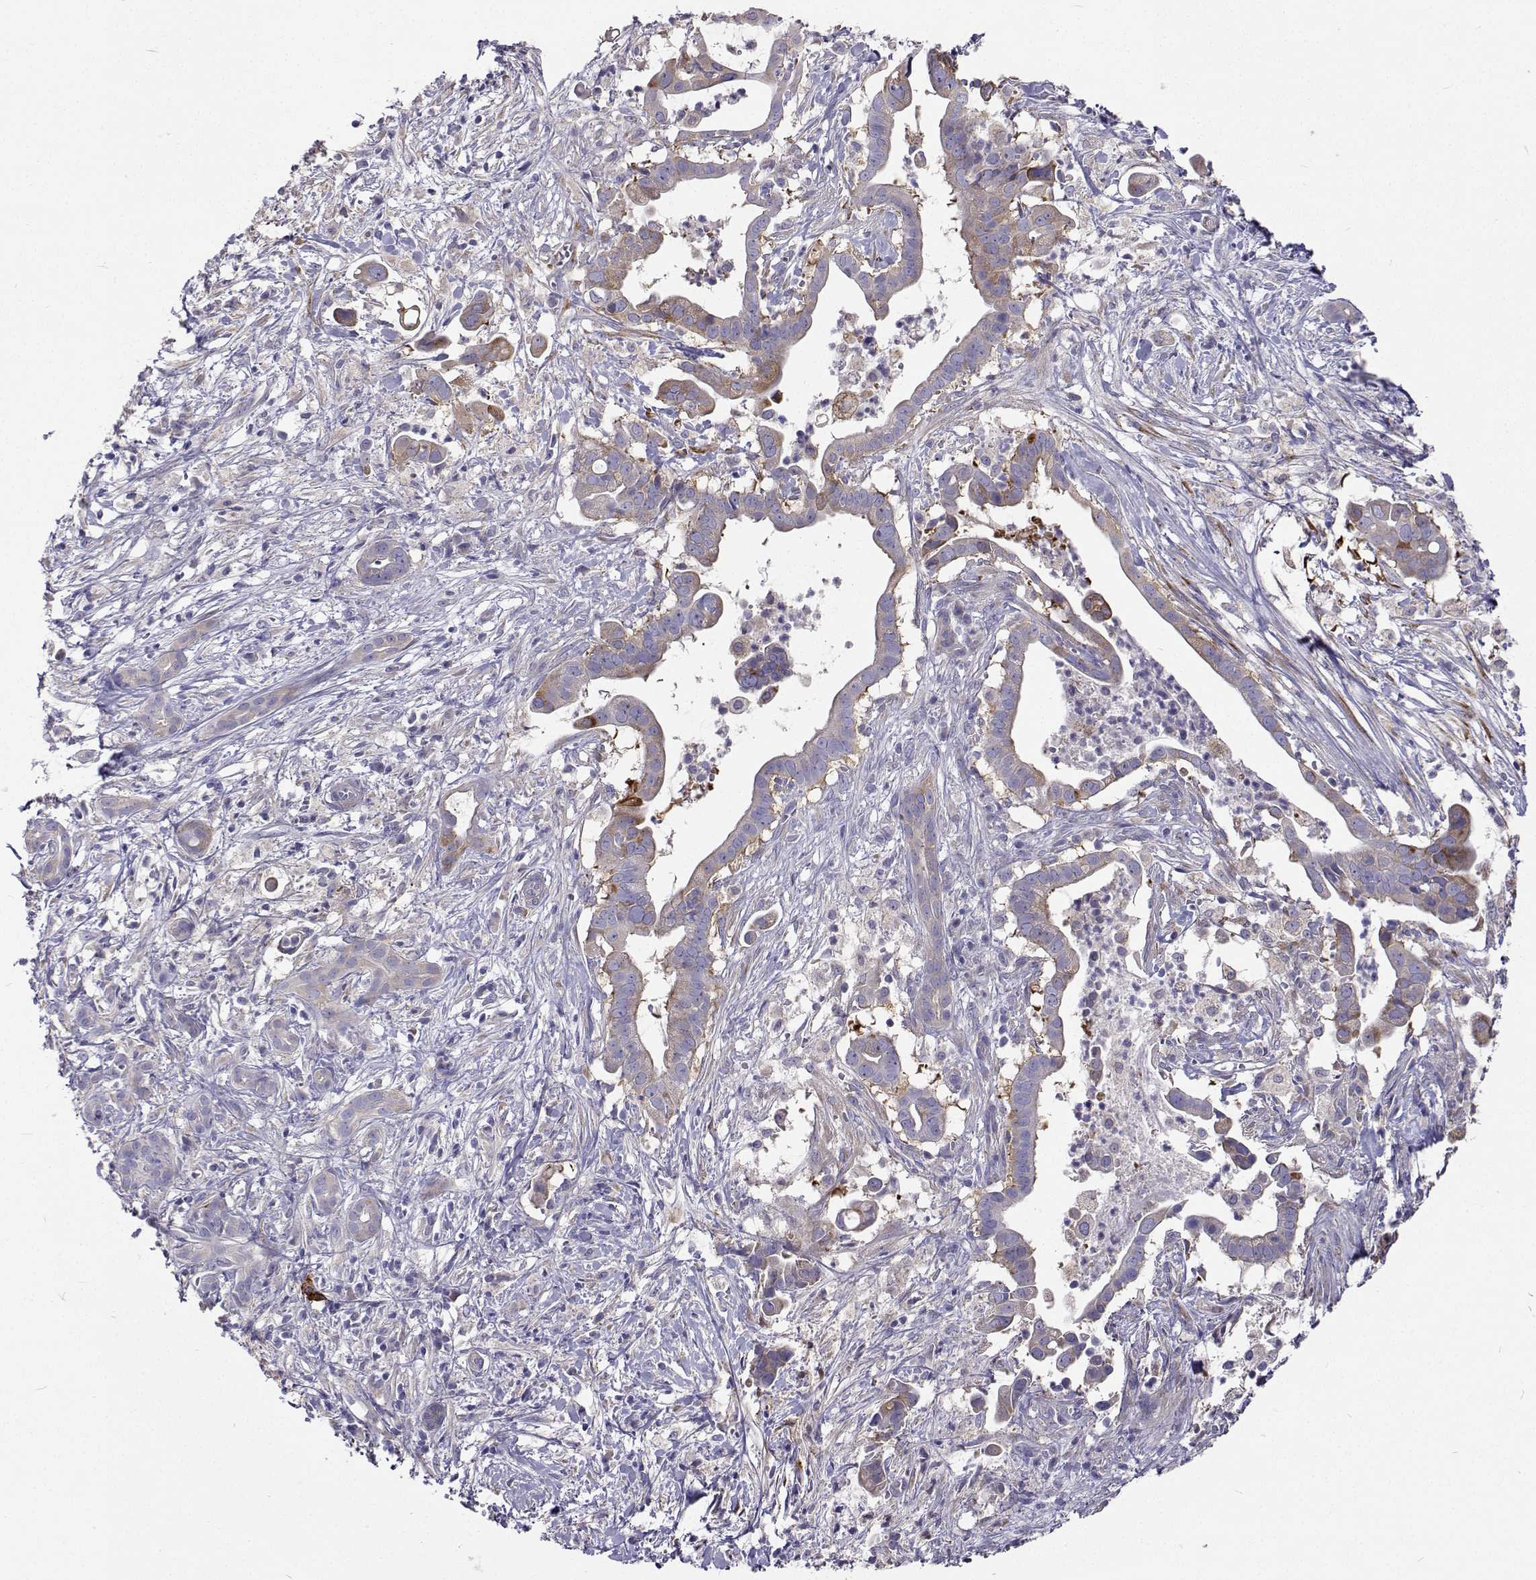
{"staining": {"intensity": "weak", "quantity": "<25%", "location": "cytoplasmic/membranous"}, "tissue": "pancreatic cancer", "cell_type": "Tumor cells", "image_type": "cancer", "snomed": [{"axis": "morphology", "description": "Adenocarcinoma, NOS"}, {"axis": "topography", "description": "Pancreas"}], "caption": "Histopathology image shows no significant protein positivity in tumor cells of pancreatic adenocarcinoma.", "gene": "LHFPL7", "patient": {"sex": "male", "age": 61}}